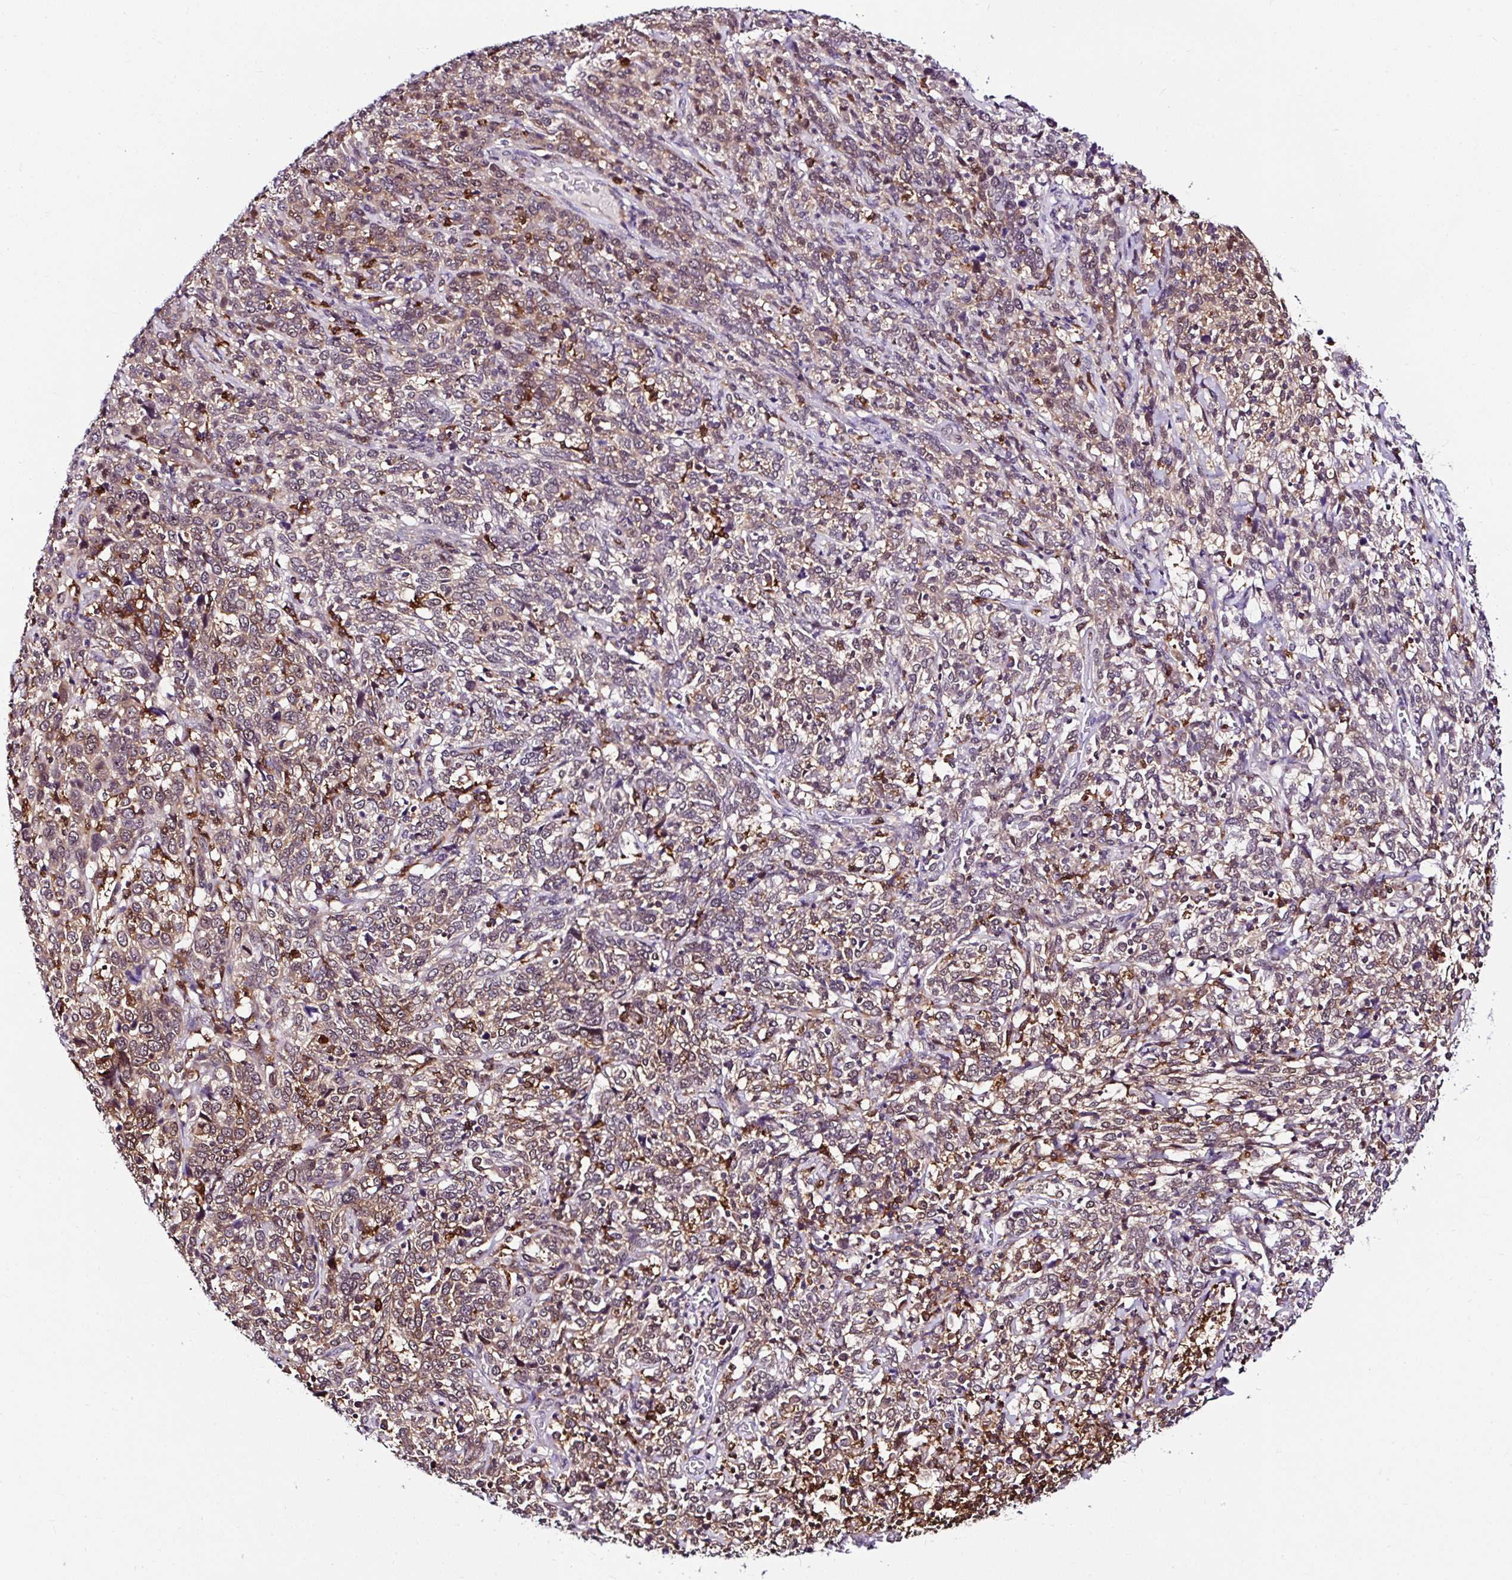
{"staining": {"intensity": "moderate", "quantity": "25%-75%", "location": "cytoplasmic/membranous,nuclear"}, "tissue": "cervical cancer", "cell_type": "Tumor cells", "image_type": "cancer", "snomed": [{"axis": "morphology", "description": "Squamous cell carcinoma, NOS"}, {"axis": "topography", "description": "Cervix"}], "caption": "Tumor cells show medium levels of moderate cytoplasmic/membranous and nuclear staining in approximately 25%-75% of cells in human cervical squamous cell carcinoma.", "gene": "PIN4", "patient": {"sex": "female", "age": 46}}